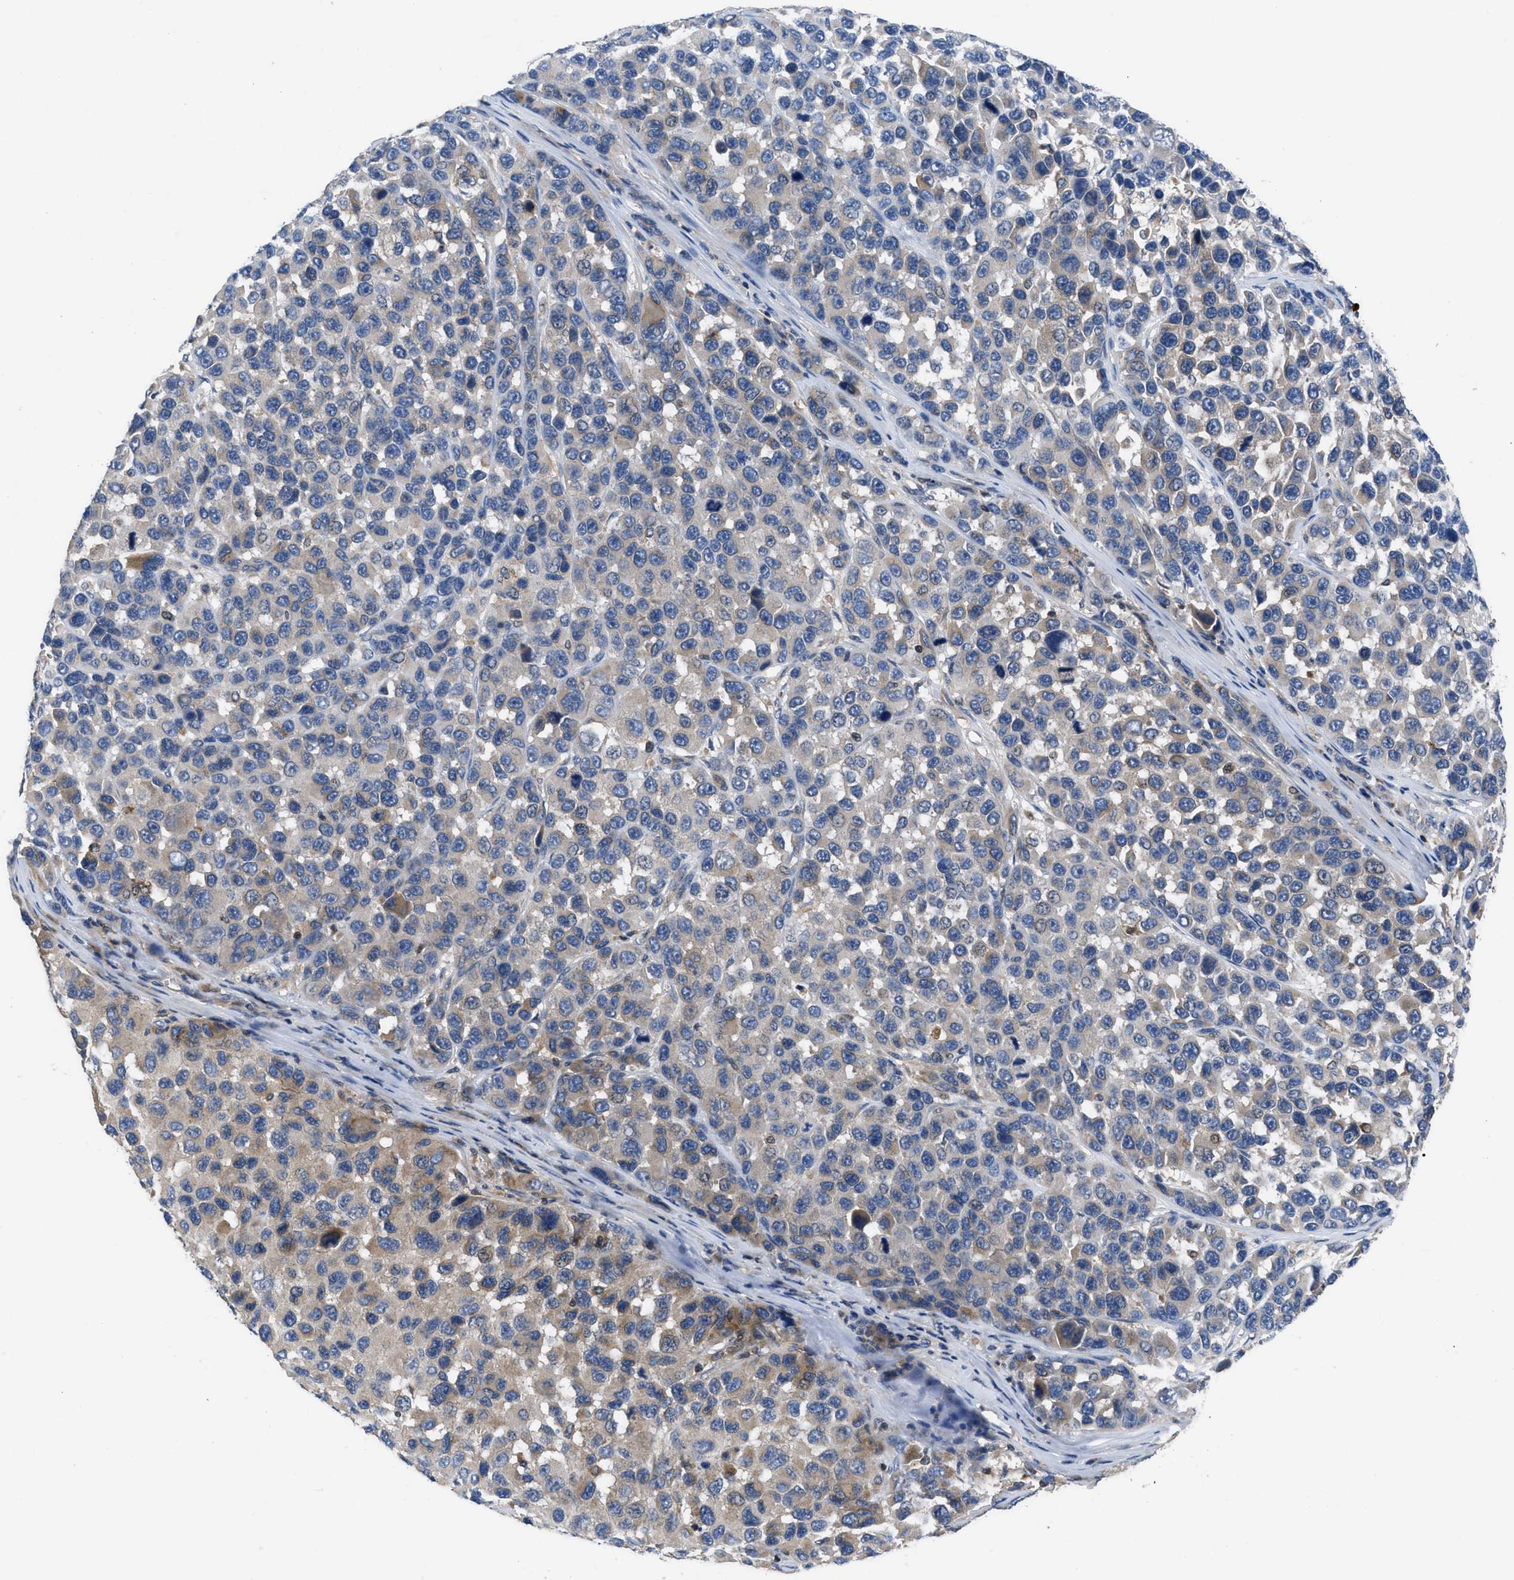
{"staining": {"intensity": "weak", "quantity": "25%-75%", "location": "cytoplasmic/membranous"}, "tissue": "melanoma", "cell_type": "Tumor cells", "image_type": "cancer", "snomed": [{"axis": "morphology", "description": "Malignant melanoma, NOS"}, {"axis": "topography", "description": "Skin"}], "caption": "A low amount of weak cytoplasmic/membranous staining is identified in approximately 25%-75% of tumor cells in malignant melanoma tissue.", "gene": "YBEY", "patient": {"sex": "male", "age": 53}}